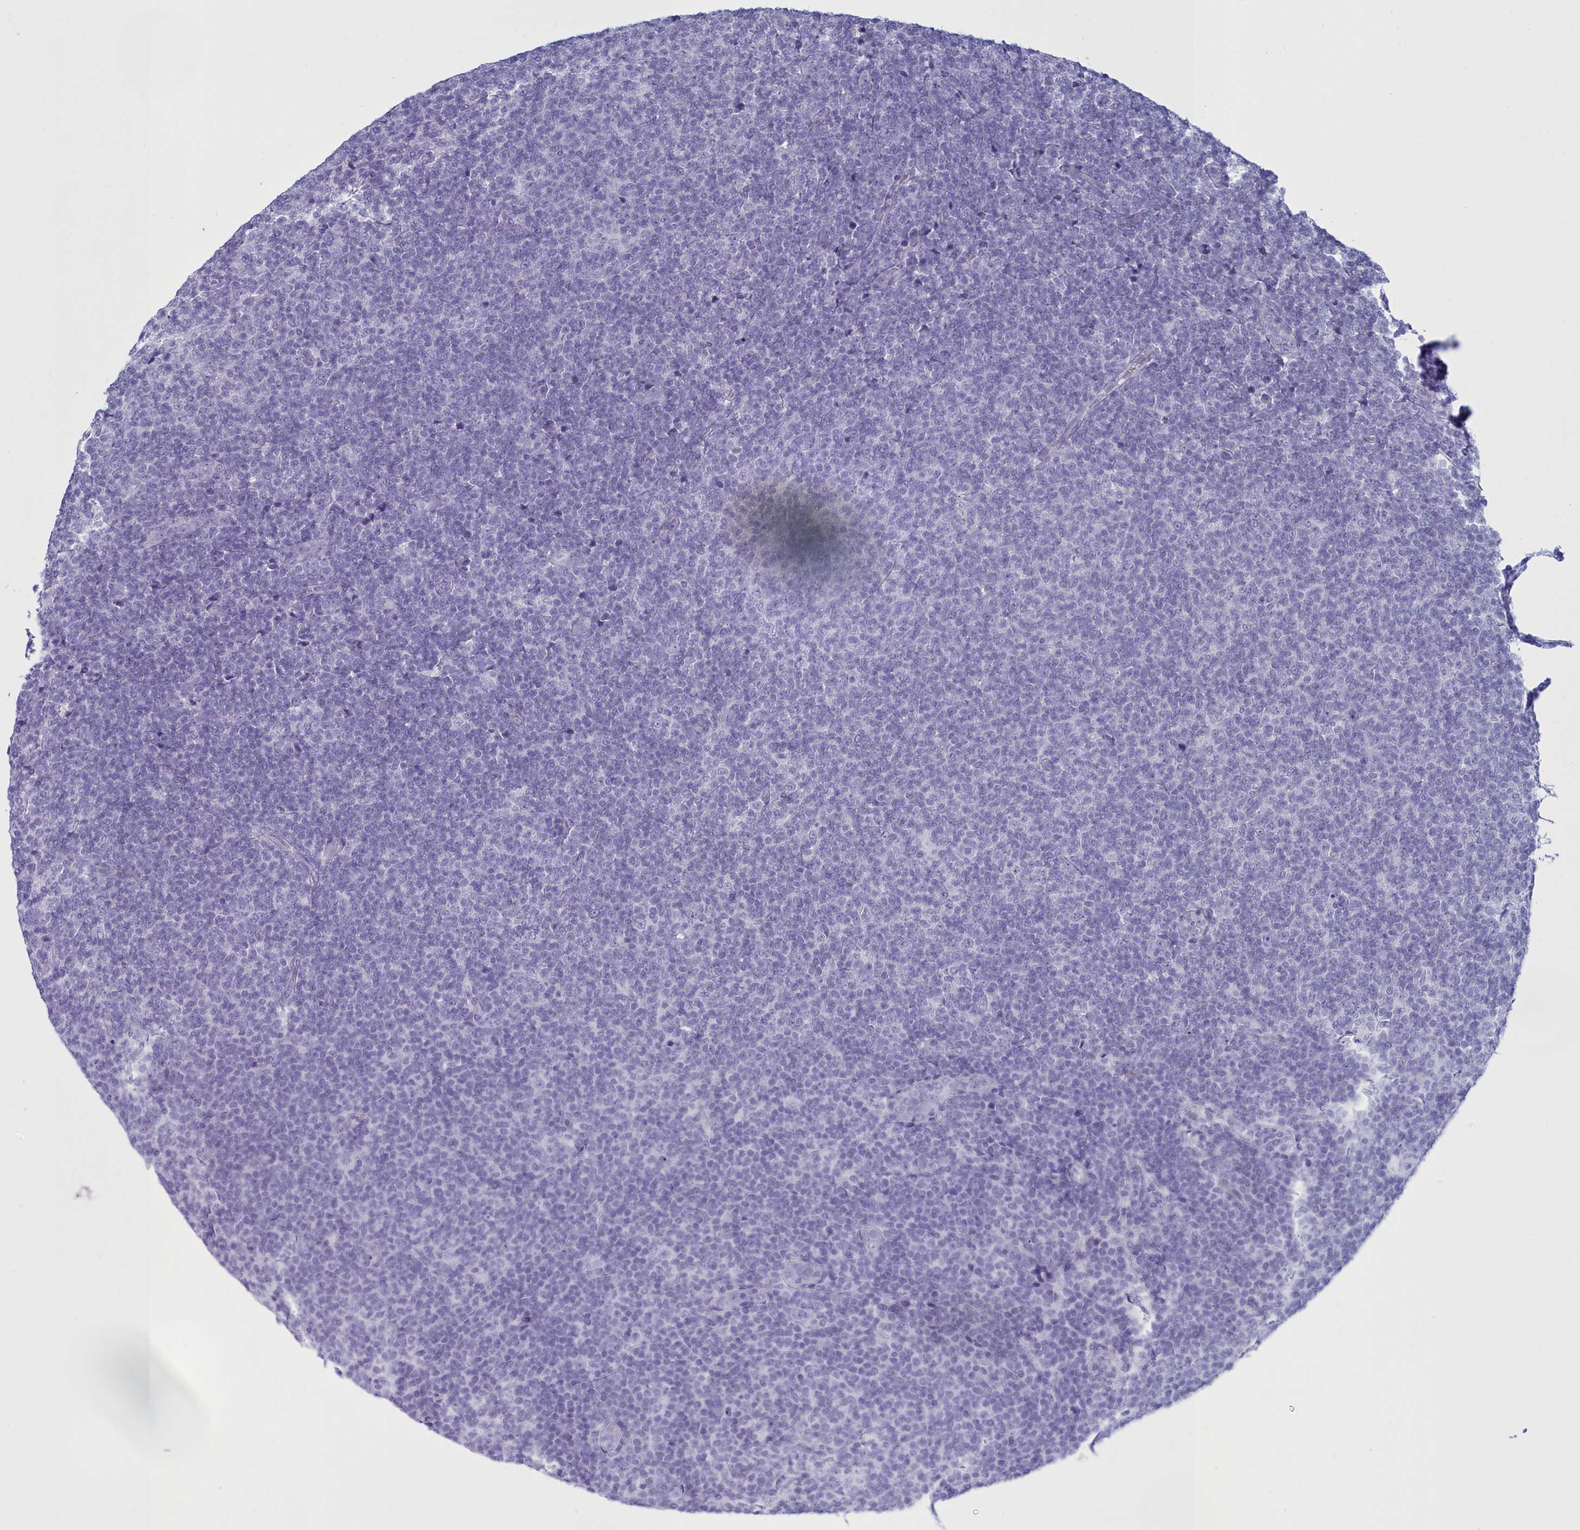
{"staining": {"intensity": "negative", "quantity": "none", "location": "none"}, "tissue": "lymphoma", "cell_type": "Tumor cells", "image_type": "cancer", "snomed": [{"axis": "morphology", "description": "Malignant lymphoma, non-Hodgkin's type, Low grade"}, {"axis": "topography", "description": "Lymph node"}], "caption": "The image reveals no significant staining in tumor cells of lymphoma.", "gene": "MAP6", "patient": {"sex": "male", "age": 66}}